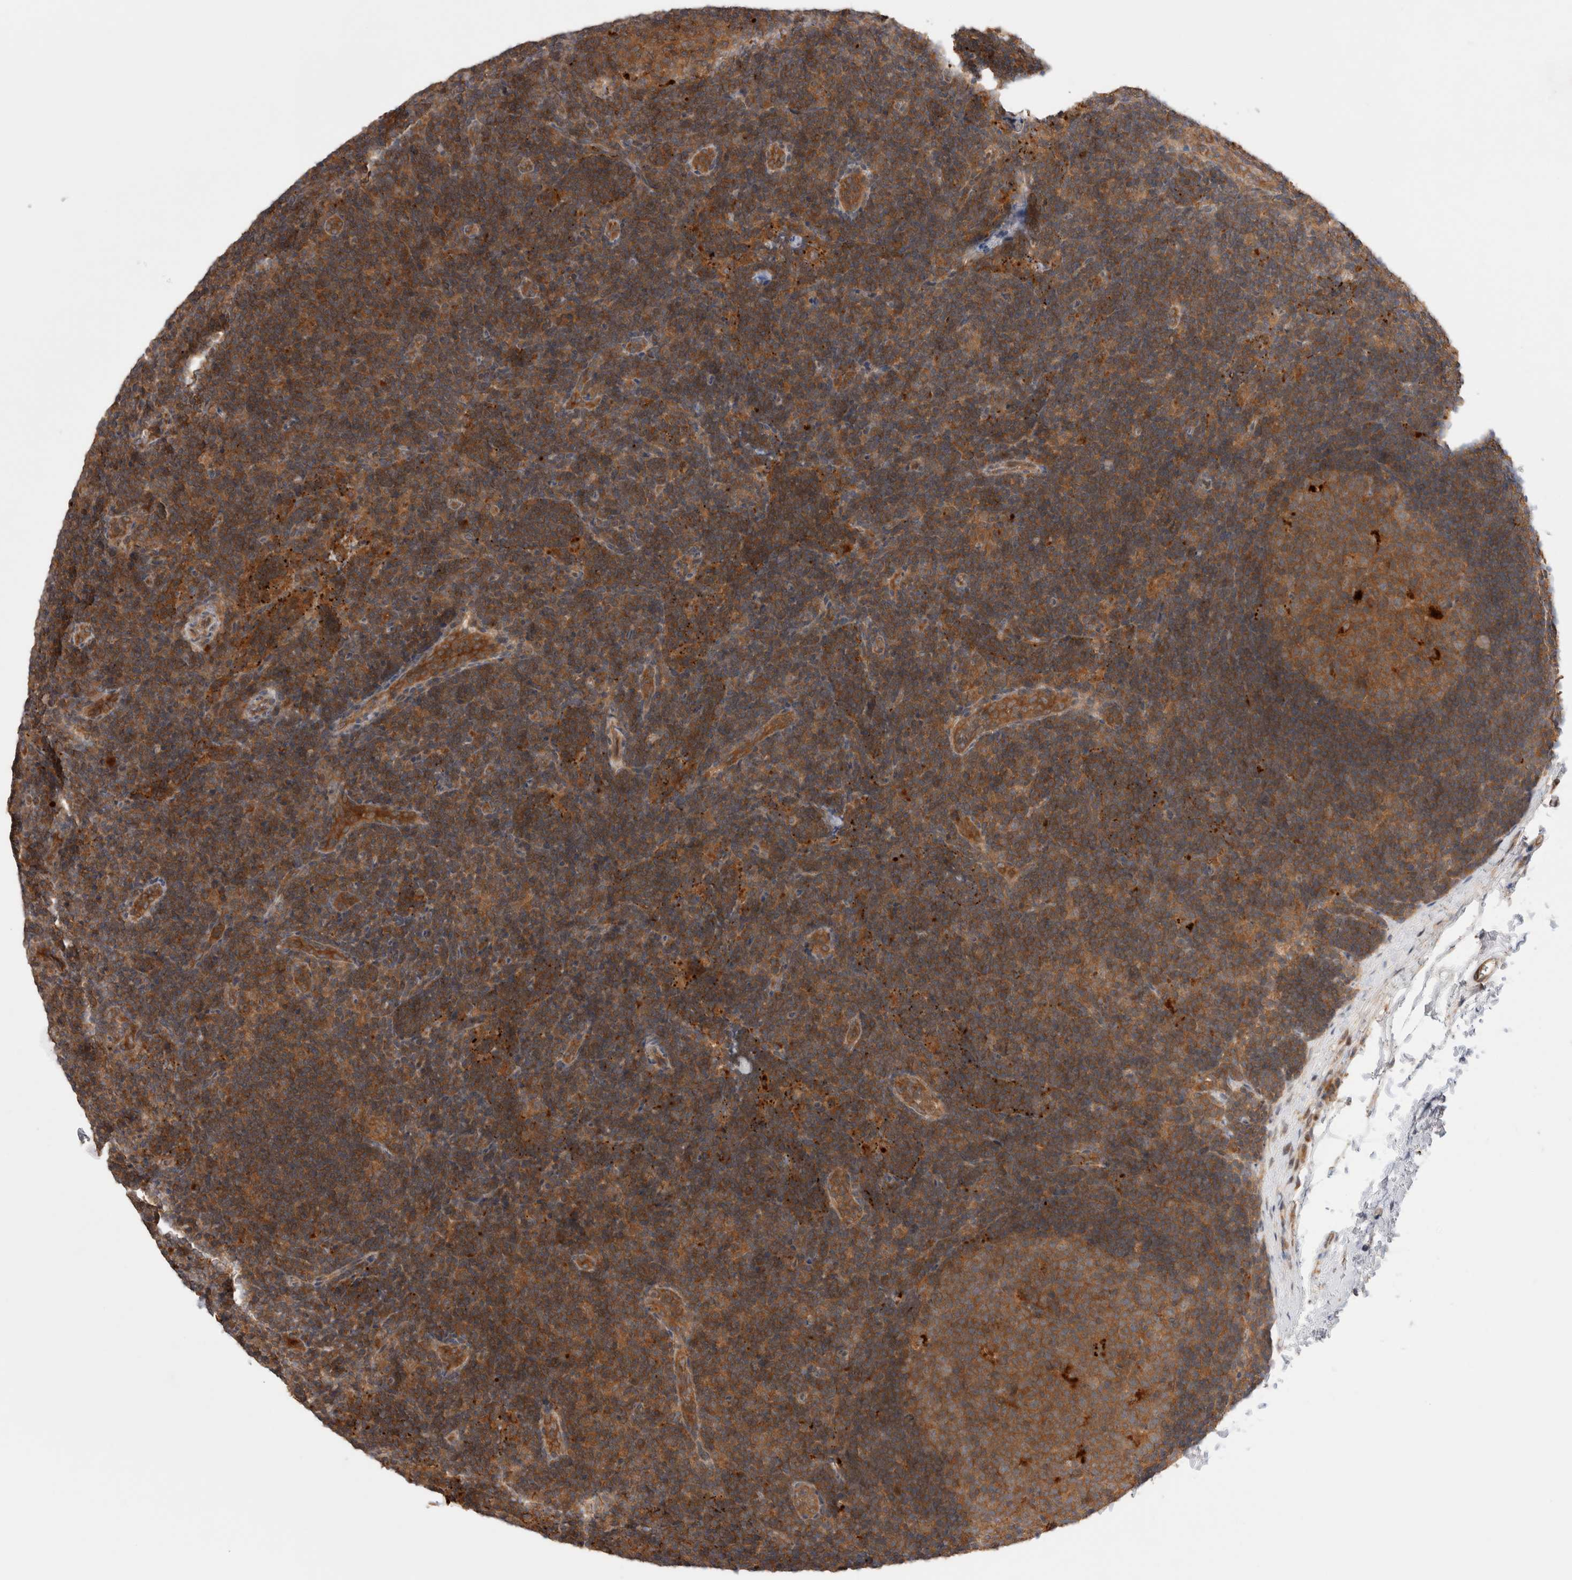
{"staining": {"intensity": "moderate", "quantity": ">75%", "location": "cytoplasmic/membranous"}, "tissue": "lymph node", "cell_type": "Germinal center cells", "image_type": "normal", "snomed": [{"axis": "morphology", "description": "Normal tissue, NOS"}, {"axis": "topography", "description": "Lymph node"}], "caption": "Immunohistochemistry (IHC) histopathology image of benign lymph node stained for a protein (brown), which exhibits medium levels of moderate cytoplasmic/membranous positivity in approximately >75% of germinal center cells.", "gene": "VPS28", "patient": {"sex": "female", "age": 22}}